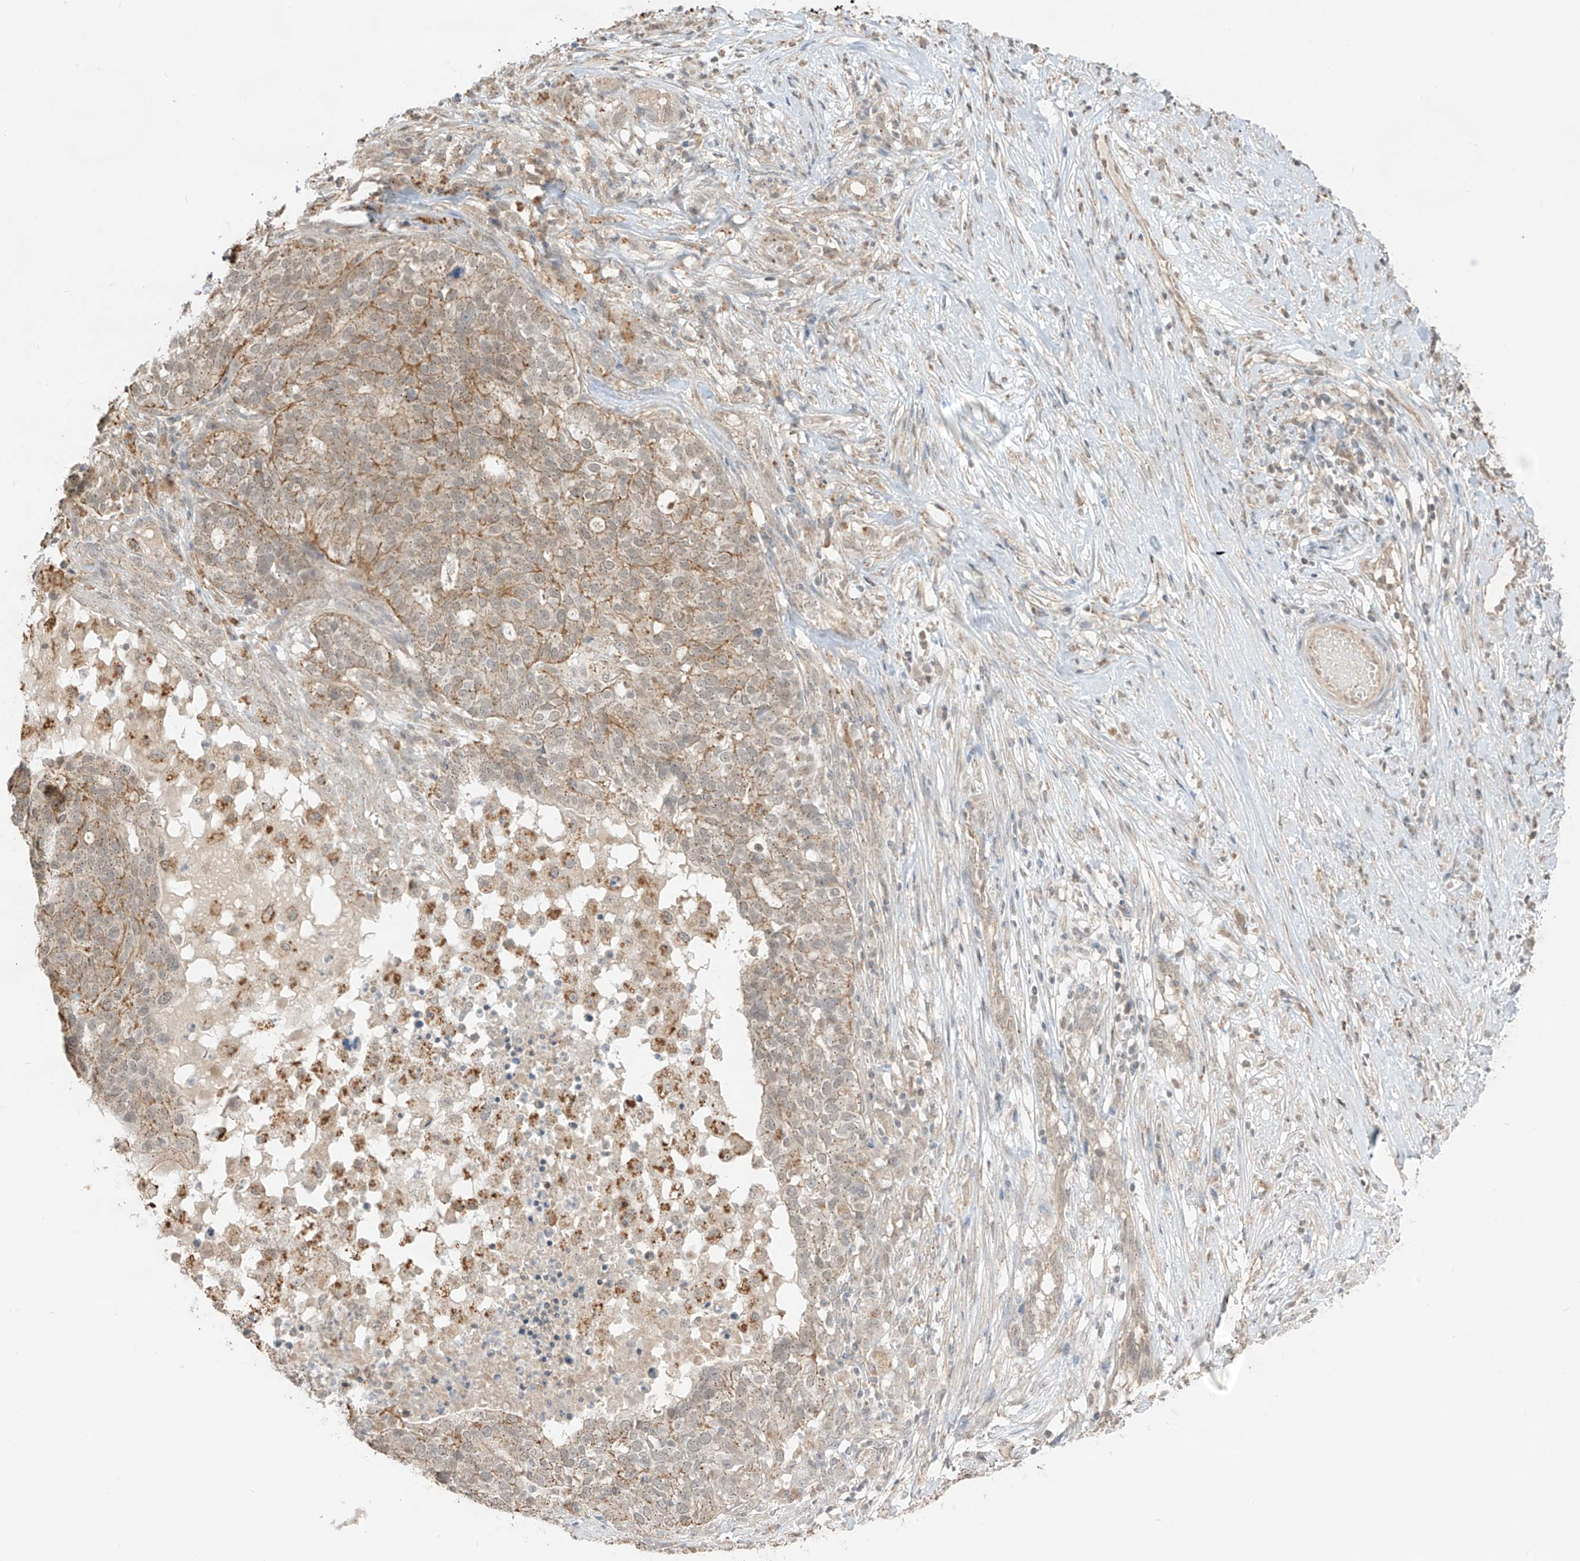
{"staining": {"intensity": "moderate", "quantity": "25%-75%", "location": "cytoplasmic/membranous"}, "tissue": "ovarian cancer", "cell_type": "Tumor cells", "image_type": "cancer", "snomed": [{"axis": "morphology", "description": "Cystadenocarcinoma, serous, NOS"}, {"axis": "topography", "description": "Ovary"}], "caption": "The histopathology image exhibits staining of ovarian cancer, revealing moderate cytoplasmic/membranous protein positivity (brown color) within tumor cells.", "gene": "N4BP3", "patient": {"sex": "female", "age": 59}}